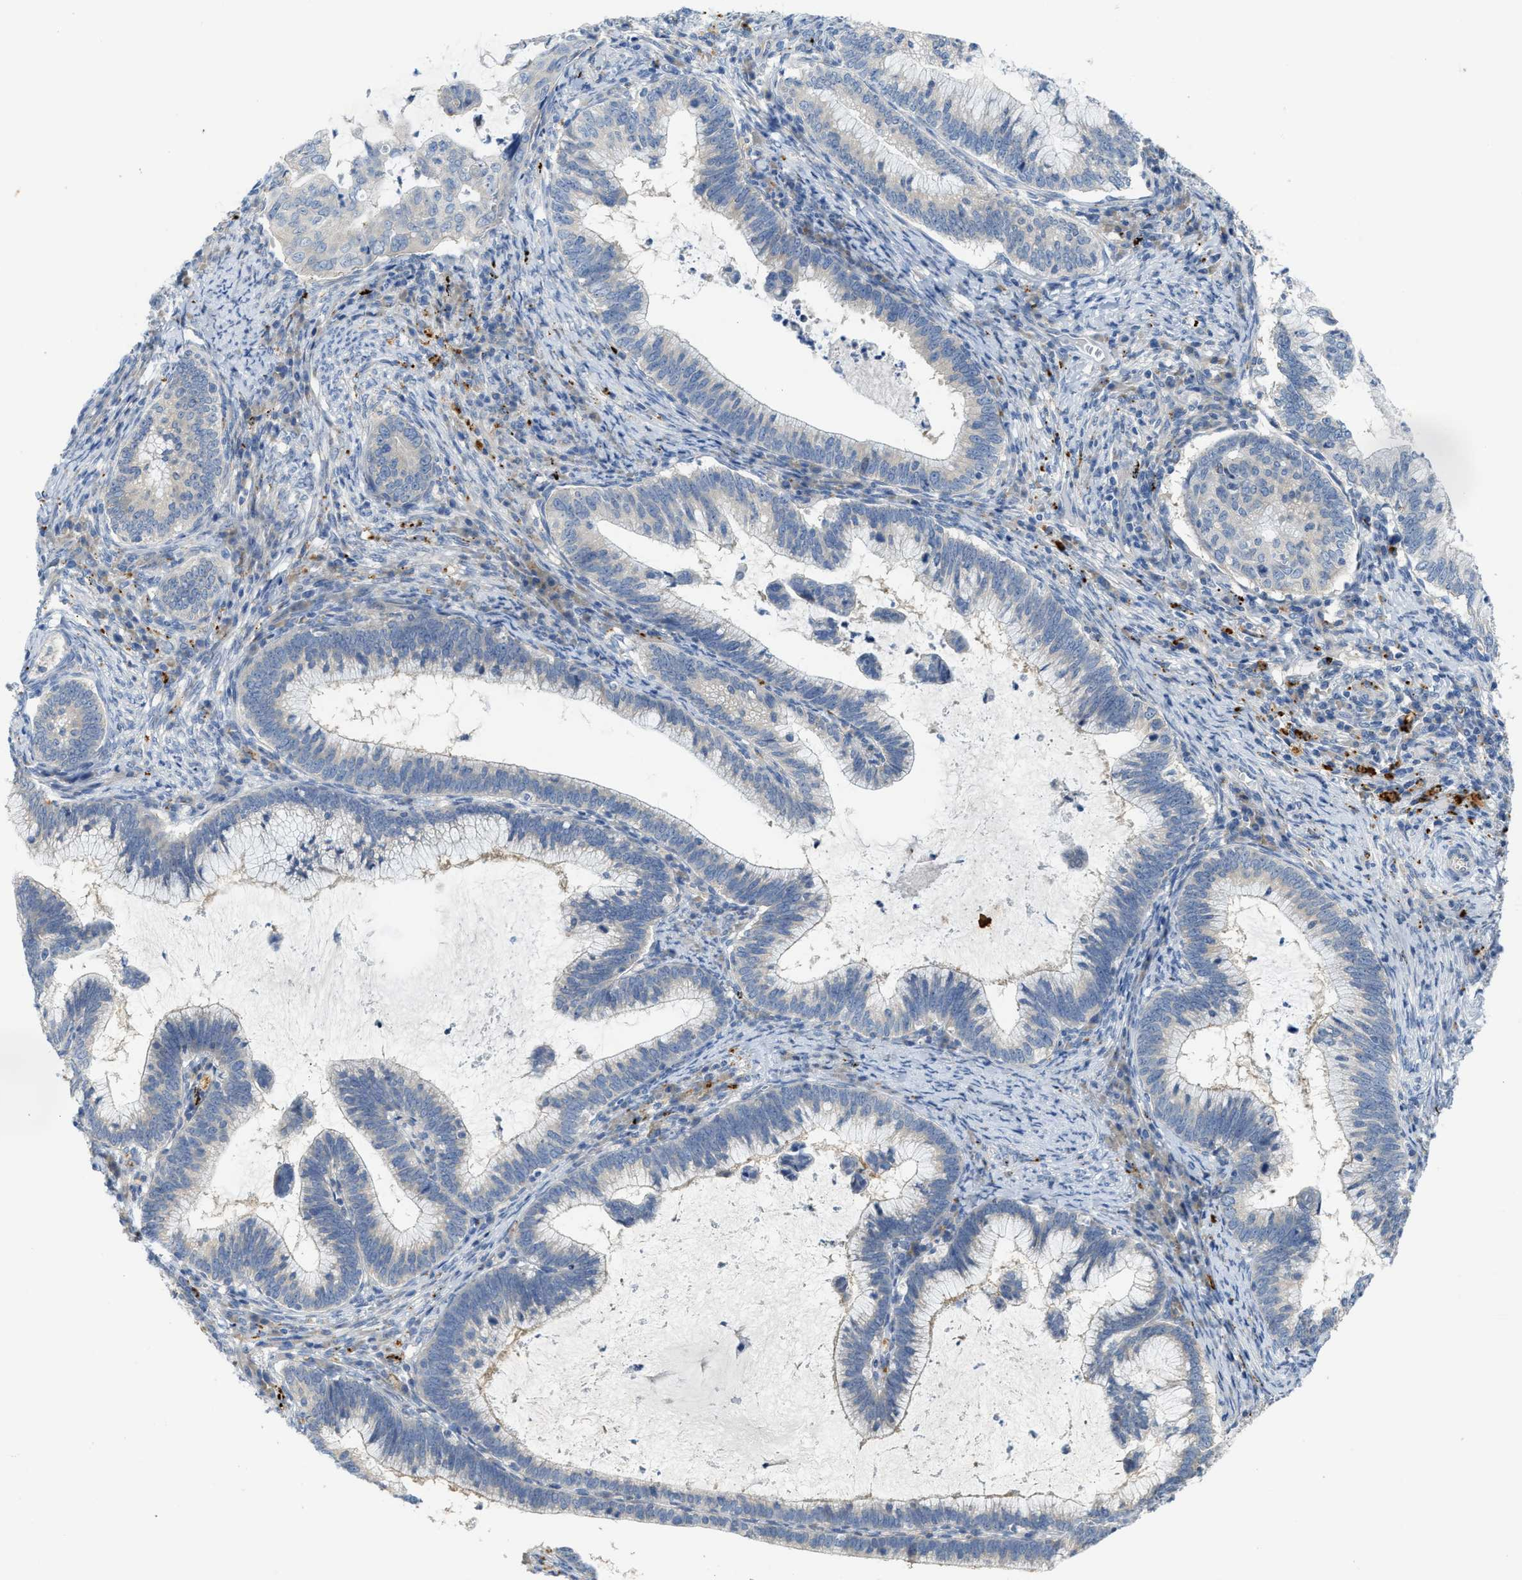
{"staining": {"intensity": "negative", "quantity": "none", "location": "none"}, "tissue": "cervical cancer", "cell_type": "Tumor cells", "image_type": "cancer", "snomed": [{"axis": "morphology", "description": "Adenocarcinoma, NOS"}, {"axis": "topography", "description": "Cervix"}], "caption": "Cervical cancer was stained to show a protein in brown. There is no significant positivity in tumor cells.", "gene": "KLHDC10", "patient": {"sex": "female", "age": 36}}